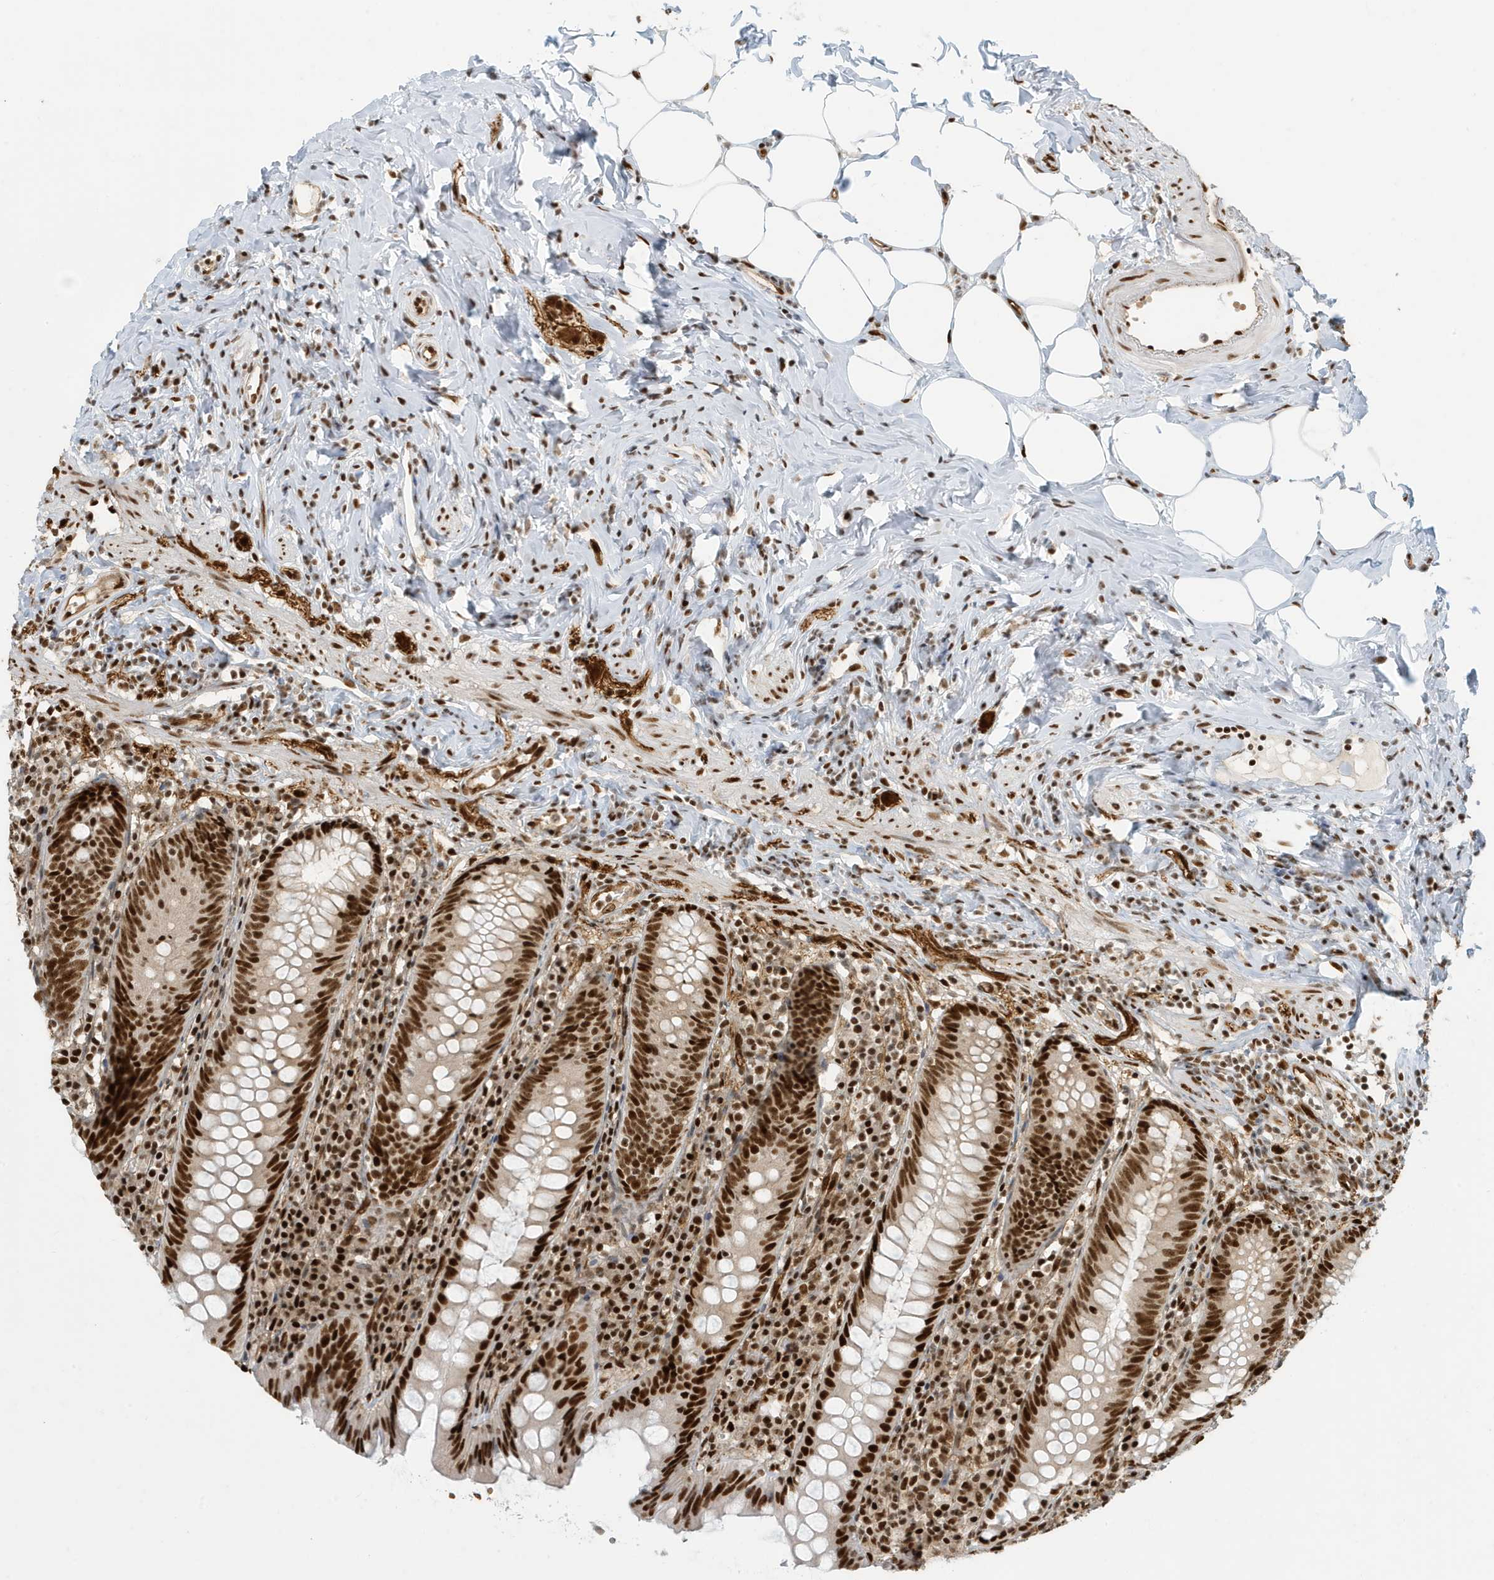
{"staining": {"intensity": "strong", "quantity": ">75%", "location": "nuclear"}, "tissue": "appendix", "cell_type": "Glandular cells", "image_type": "normal", "snomed": [{"axis": "morphology", "description": "Normal tissue, NOS"}, {"axis": "topography", "description": "Appendix"}], "caption": "DAB immunohistochemical staining of unremarkable human appendix demonstrates strong nuclear protein staining in about >75% of glandular cells. (Stains: DAB in brown, nuclei in blue, Microscopy: brightfield microscopy at high magnification).", "gene": "CKS1B", "patient": {"sex": "female", "age": 54}}